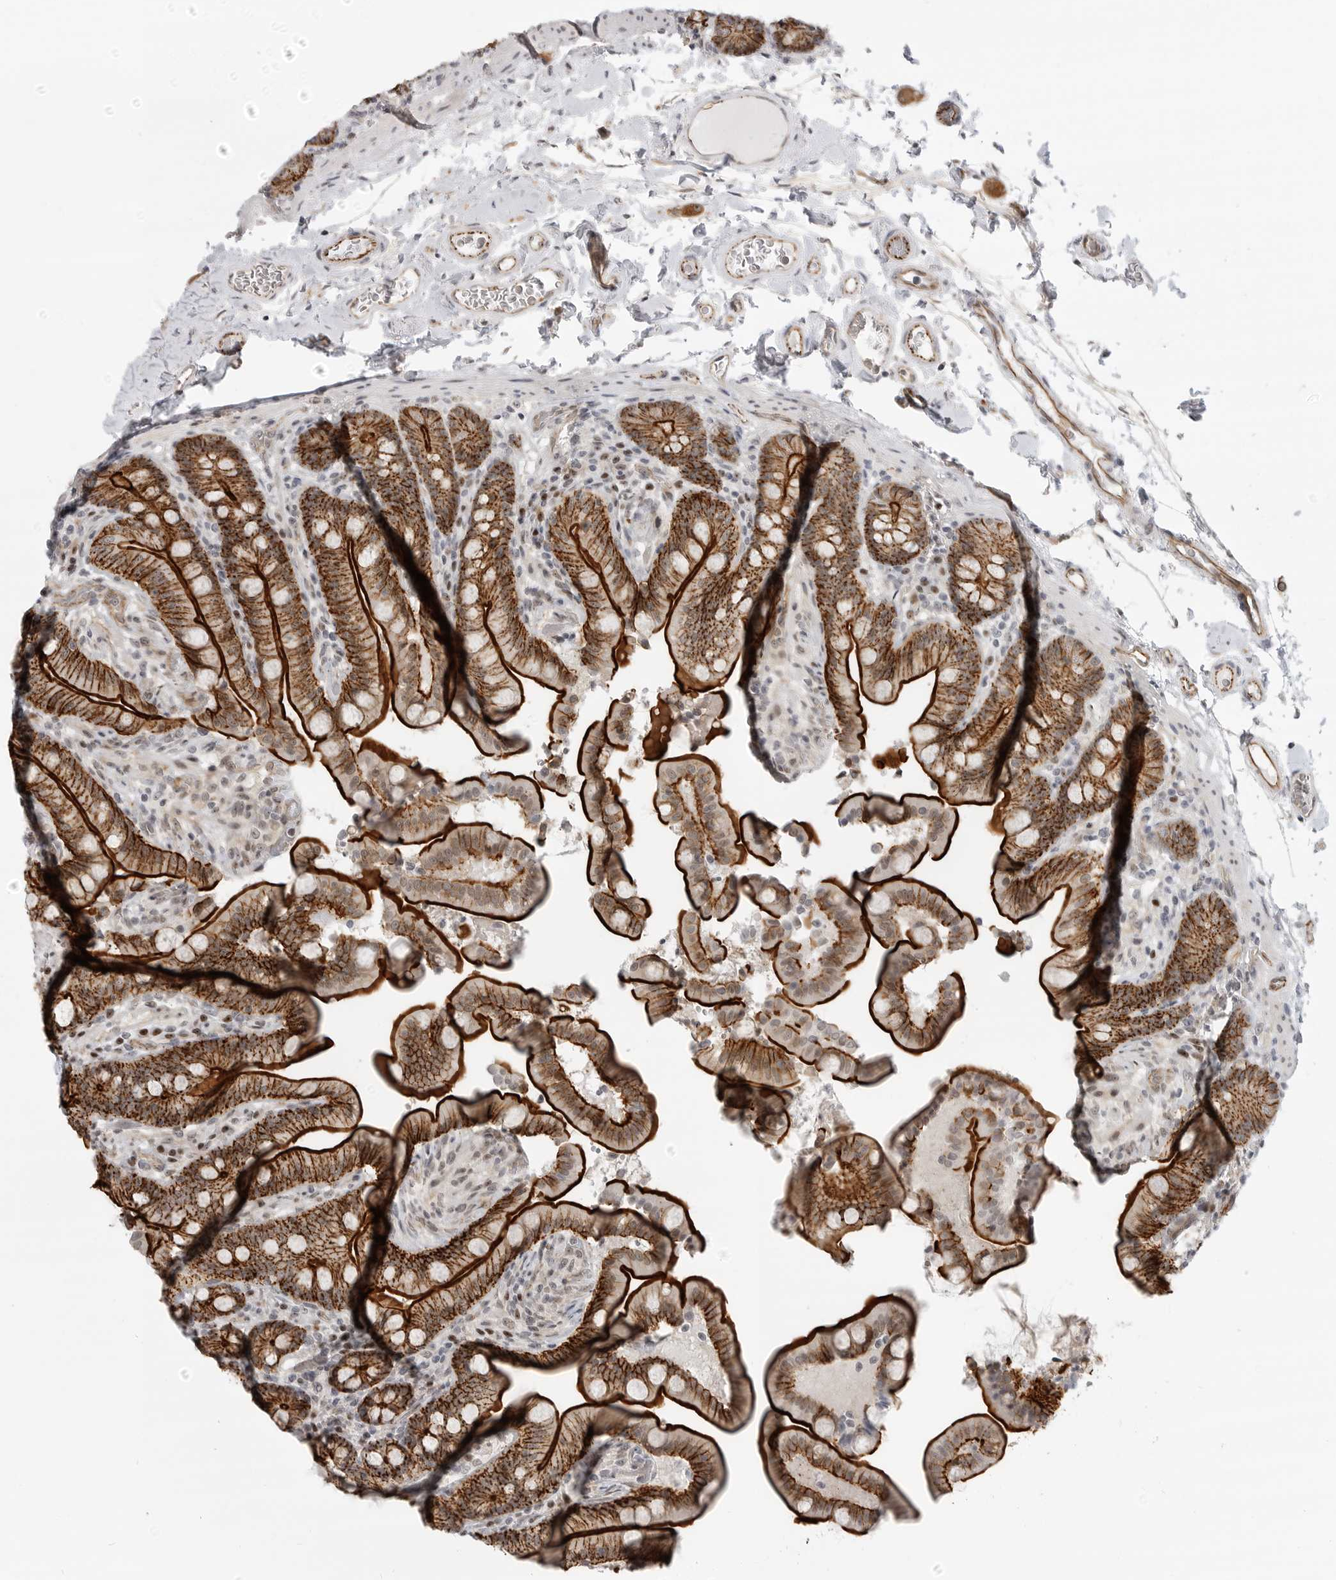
{"staining": {"intensity": "moderate", "quantity": ">75%", "location": "cytoplasmic/membranous"}, "tissue": "colon", "cell_type": "Endothelial cells", "image_type": "normal", "snomed": [{"axis": "morphology", "description": "Normal tissue, NOS"}, {"axis": "topography", "description": "Smooth muscle"}, {"axis": "topography", "description": "Colon"}], "caption": "Immunohistochemical staining of benign colon shows medium levels of moderate cytoplasmic/membranous staining in approximately >75% of endothelial cells.", "gene": "CEP295NL", "patient": {"sex": "male", "age": 73}}